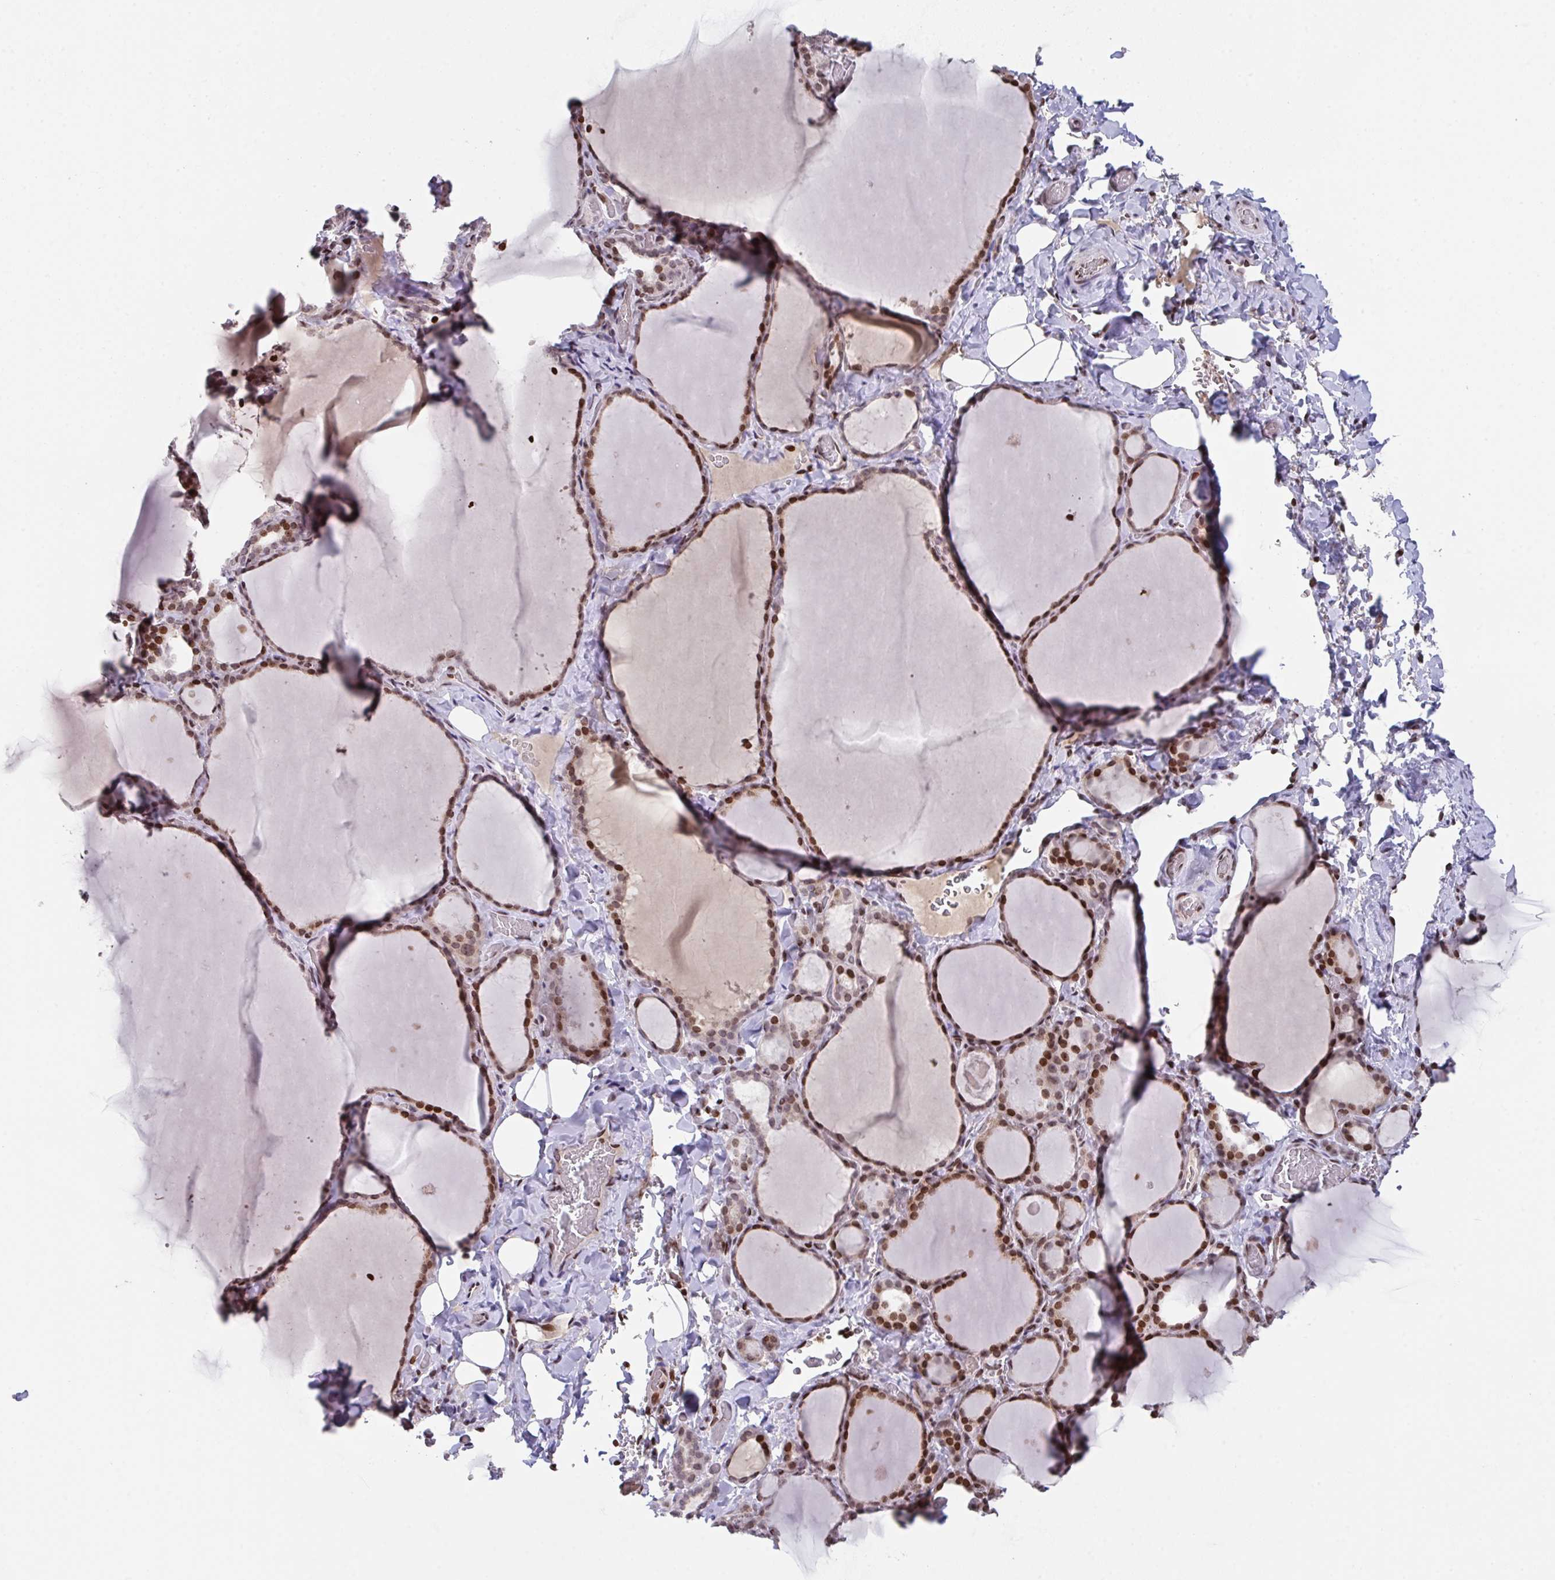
{"staining": {"intensity": "moderate", "quantity": ">75%", "location": "nuclear"}, "tissue": "thyroid gland", "cell_type": "Glandular cells", "image_type": "normal", "snomed": [{"axis": "morphology", "description": "Normal tissue, NOS"}, {"axis": "topography", "description": "Thyroid gland"}], "caption": "Immunohistochemical staining of benign thyroid gland shows moderate nuclear protein positivity in about >75% of glandular cells. The protein of interest is shown in brown color, while the nuclei are stained blue.", "gene": "PCDHB8", "patient": {"sex": "female", "age": 22}}